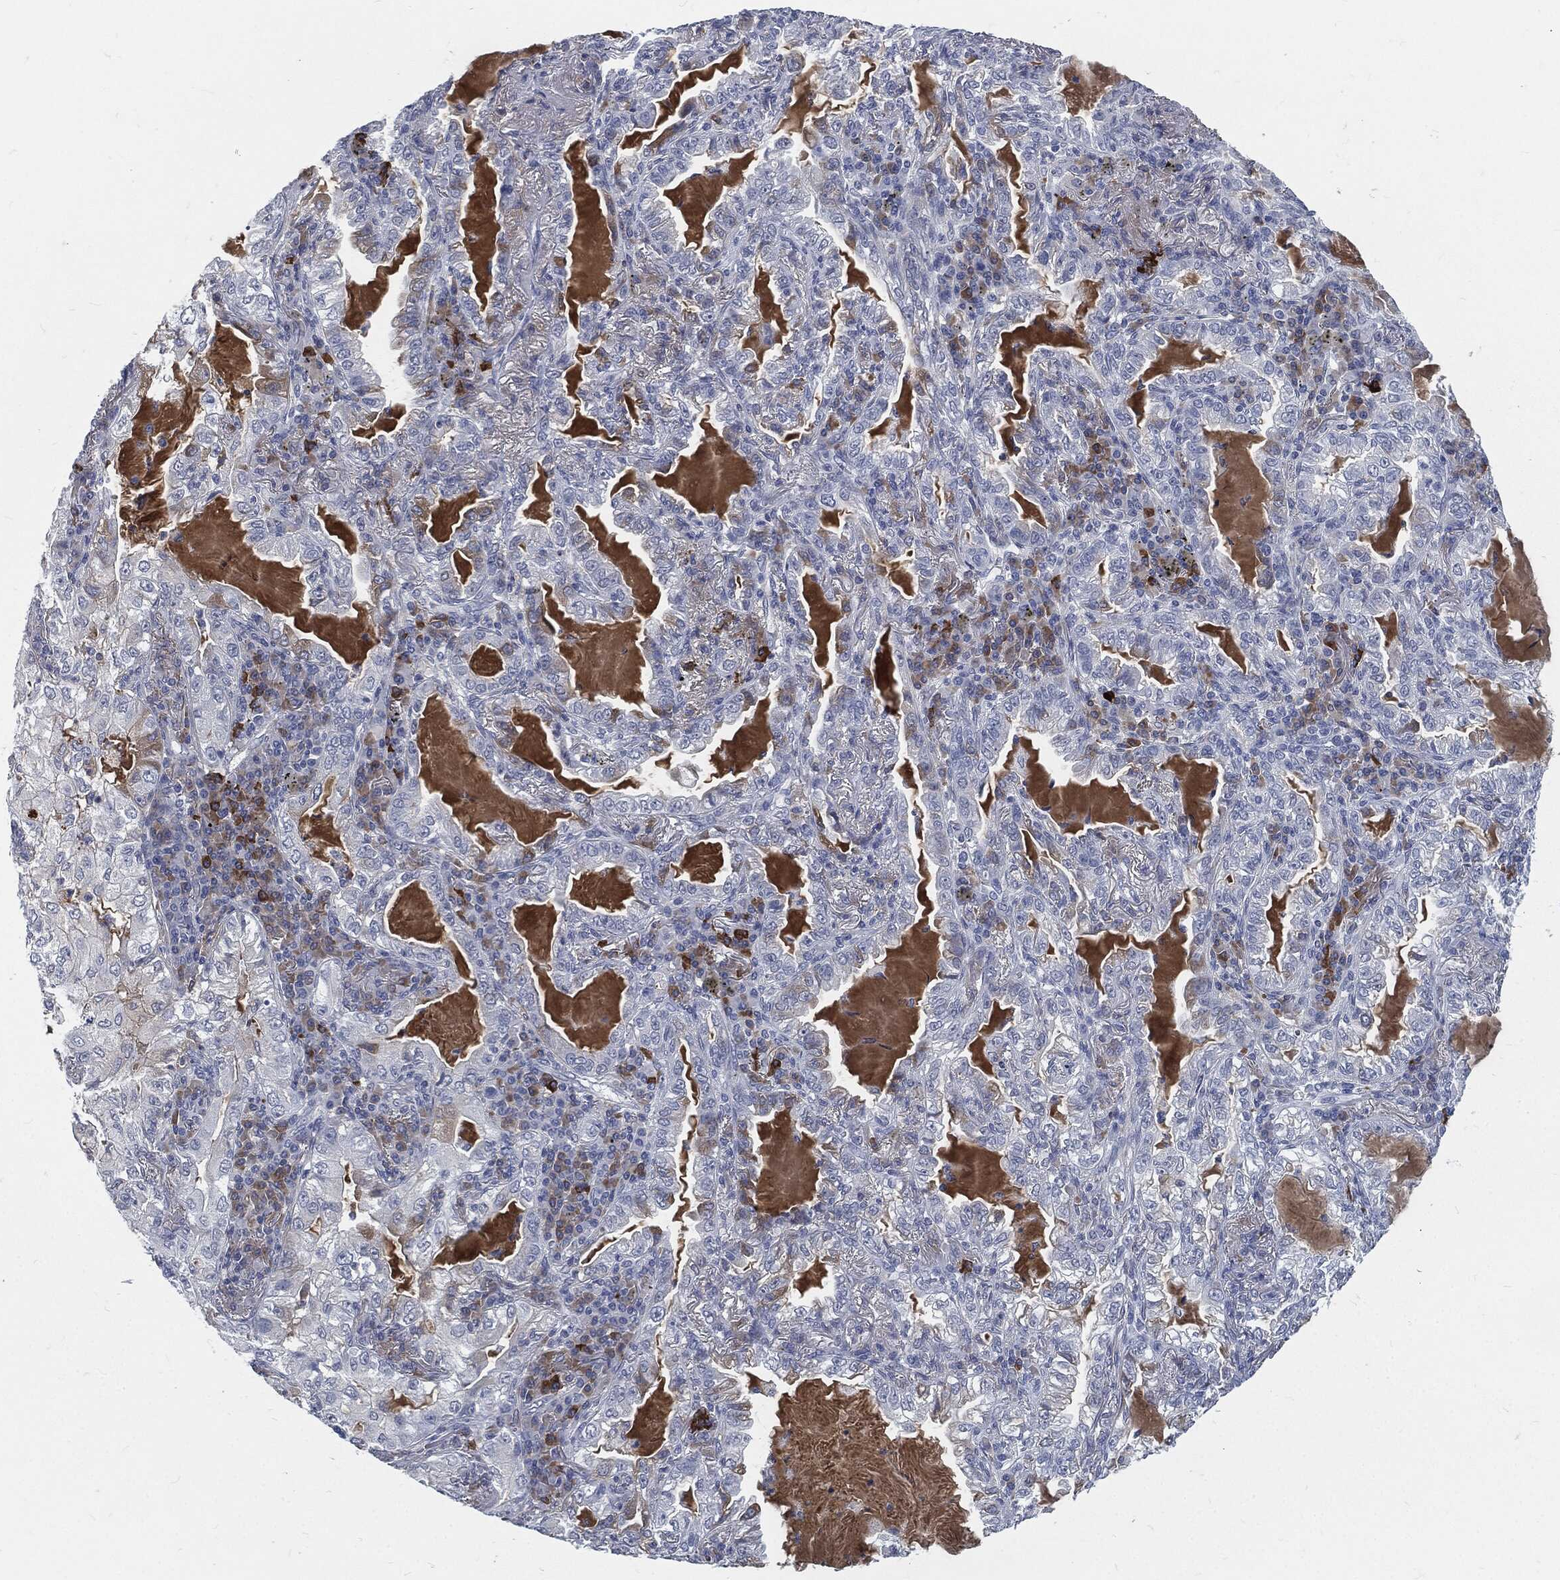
{"staining": {"intensity": "negative", "quantity": "none", "location": "none"}, "tissue": "lung cancer", "cell_type": "Tumor cells", "image_type": "cancer", "snomed": [{"axis": "morphology", "description": "Adenocarcinoma, NOS"}, {"axis": "topography", "description": "Lung"}], "caption": "Tumor cells show no significant staining in lung cancer (adenocarcinoma).", "gene": "MST1", "patient": {"sex": "female", "age": 73}}